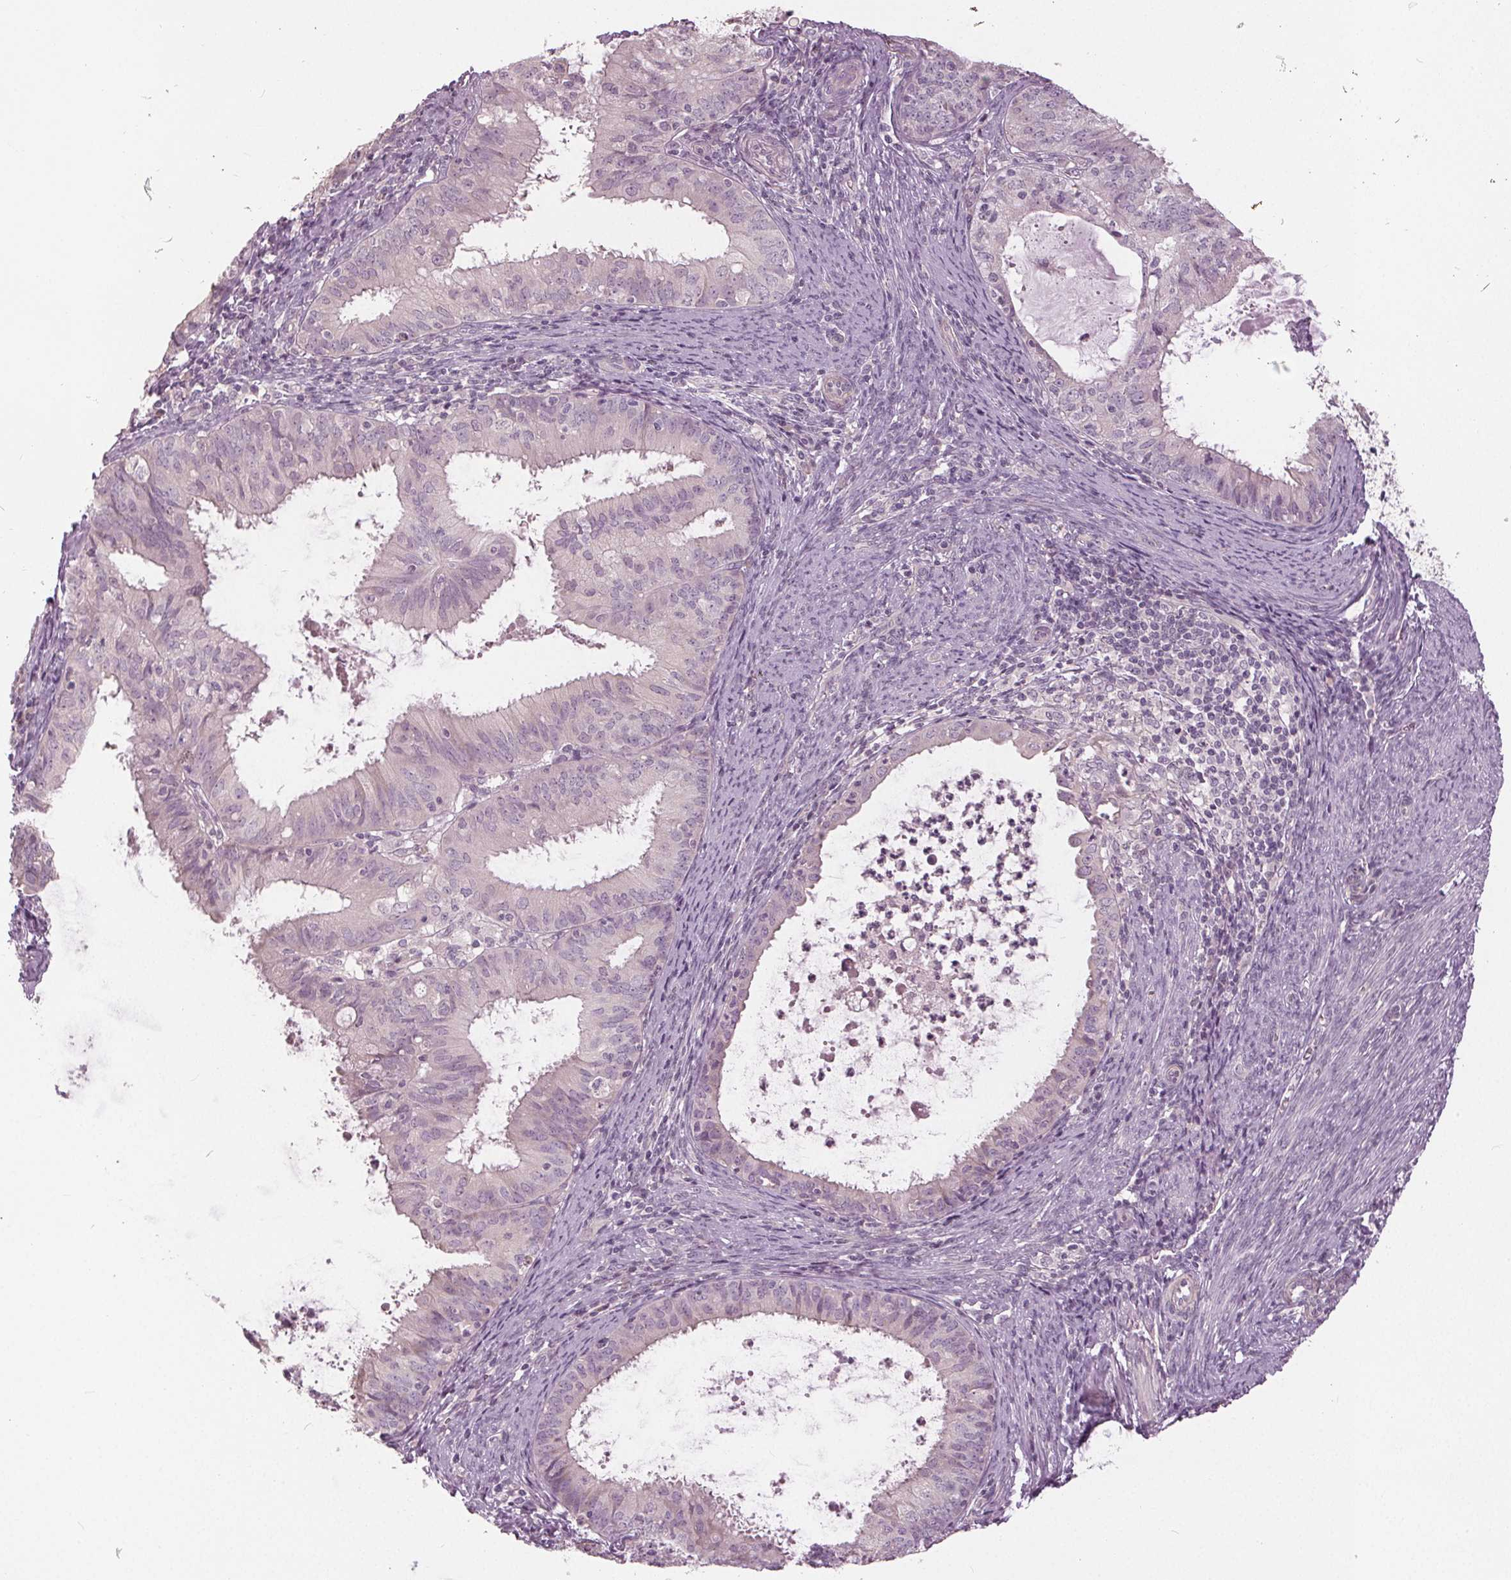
{"staining": {"intensity": "negative", "quantity": "none", "location": "none"}, "tissue": "endometrial cancer", "cell_type": "Tumor cells", "image_type": "cancer", "snomed": [{"axis": "morphology", "description": "Adenocarcinoma, NOS"}, {"axis": "topography", "description": "Endometrium"}], "caption": "Adenocarcinoma (endometrial) was stained to show a protein in brown. There is no significant positivity in tumor cells.", "gene": "KLK13", "patient": {"sex": "female", "age": 57}}